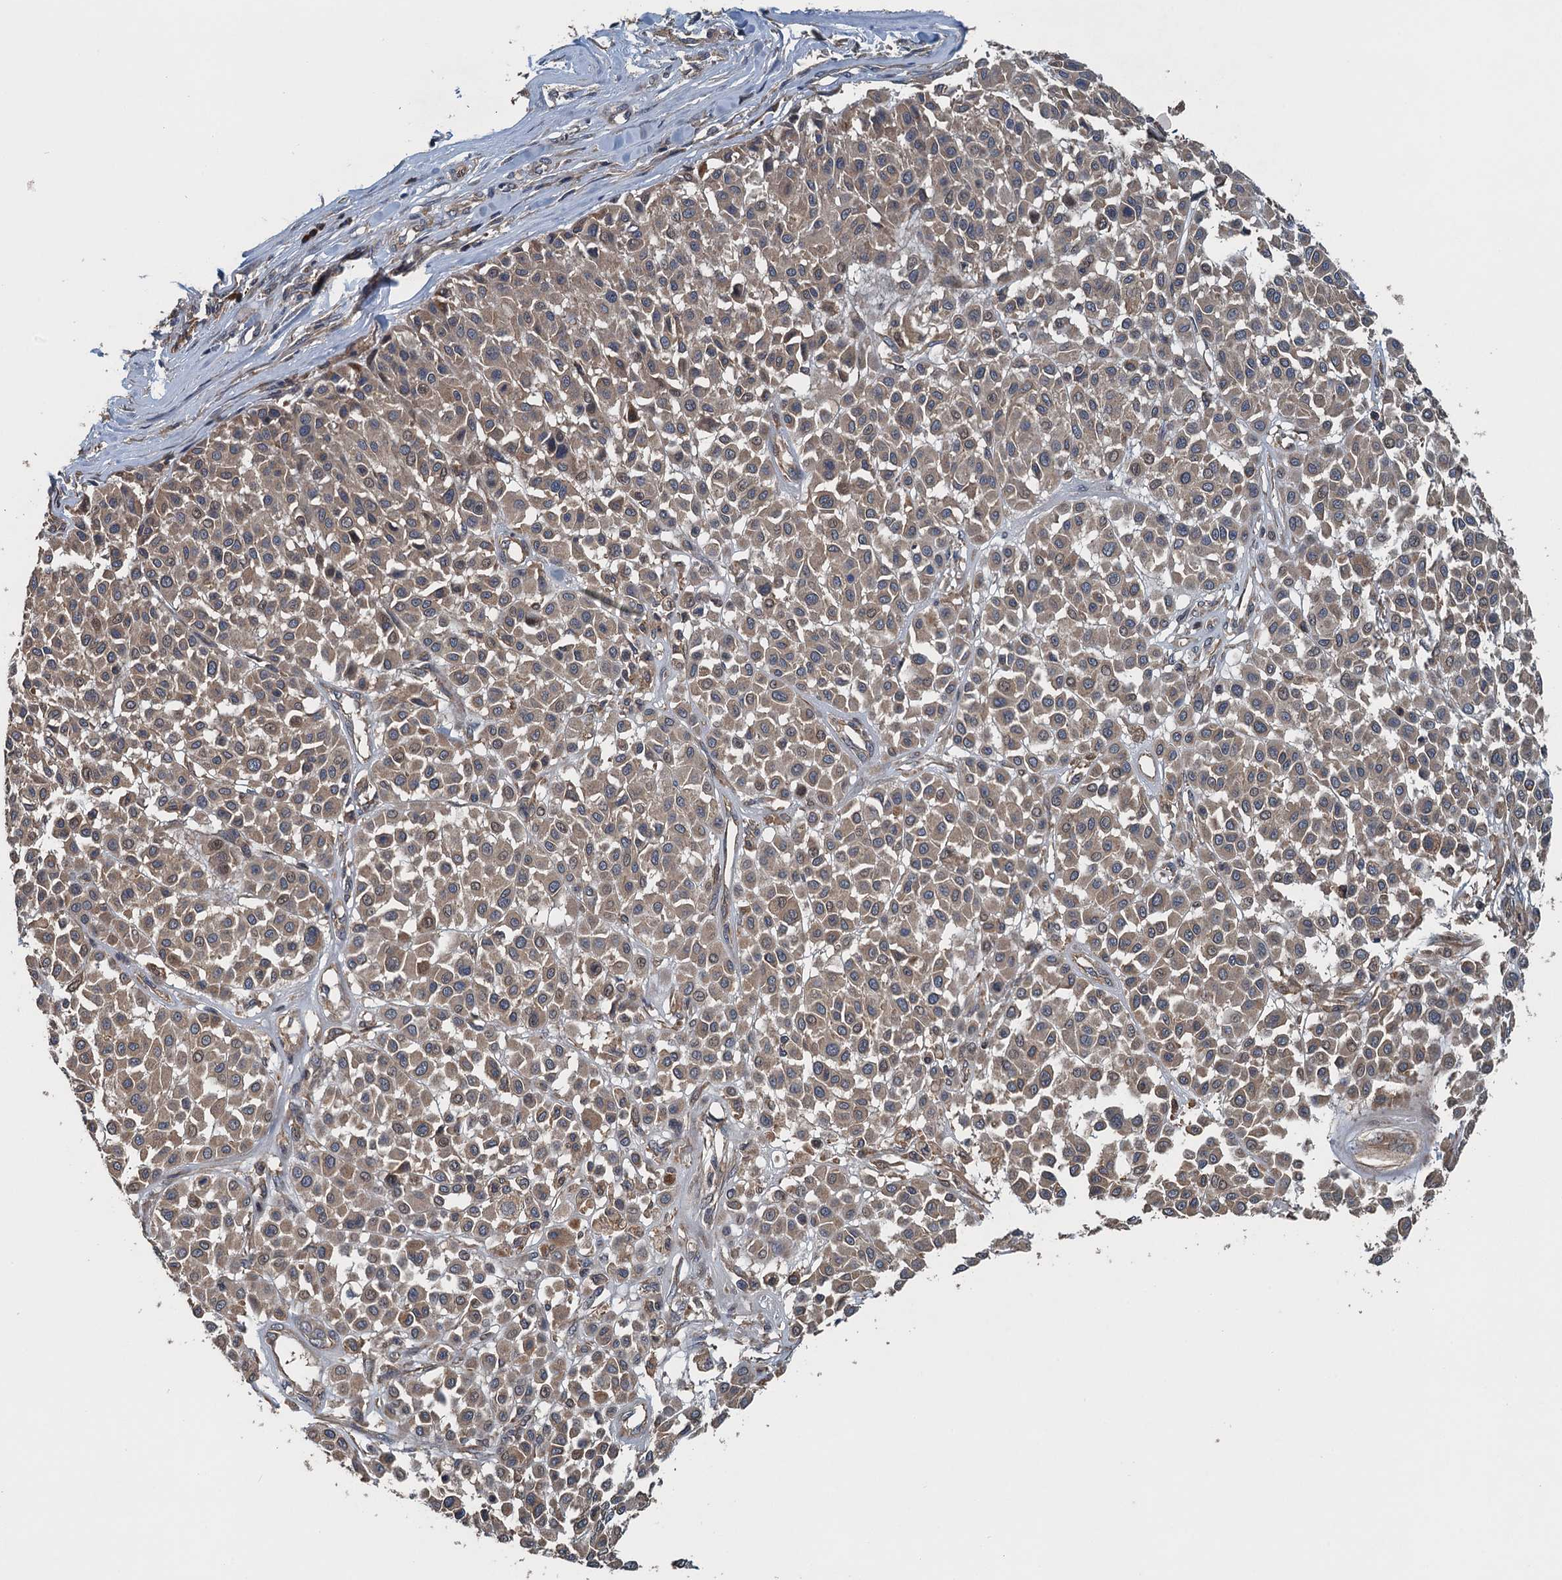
{"staining": {"intensity": "moderate", "quantity": ">75%", "location": "cytoplasmic/membranous"}, "tissue": "melanoma", "cell_type": "Tumor cells", "image_type": "cancer", "snomed": [{"axis": "morphology", "description": "Malignant melanoma, Metastatic site"}, {"axis": "topography", "description": "Soft tissue"}], "caption": "Immunohistochemical staining of human melanoma reveals moderate cytoplasmic/membranous protein staining in approximately >75% of tumor cells. Using DAB (3,3'-diaminobenzidine) (brown) and hematoxylin (blue) stains, captured at high magnification using brightfield microscopy.", "gene": "BORCS5", "patient": {"sex": "male", "age": 41}}